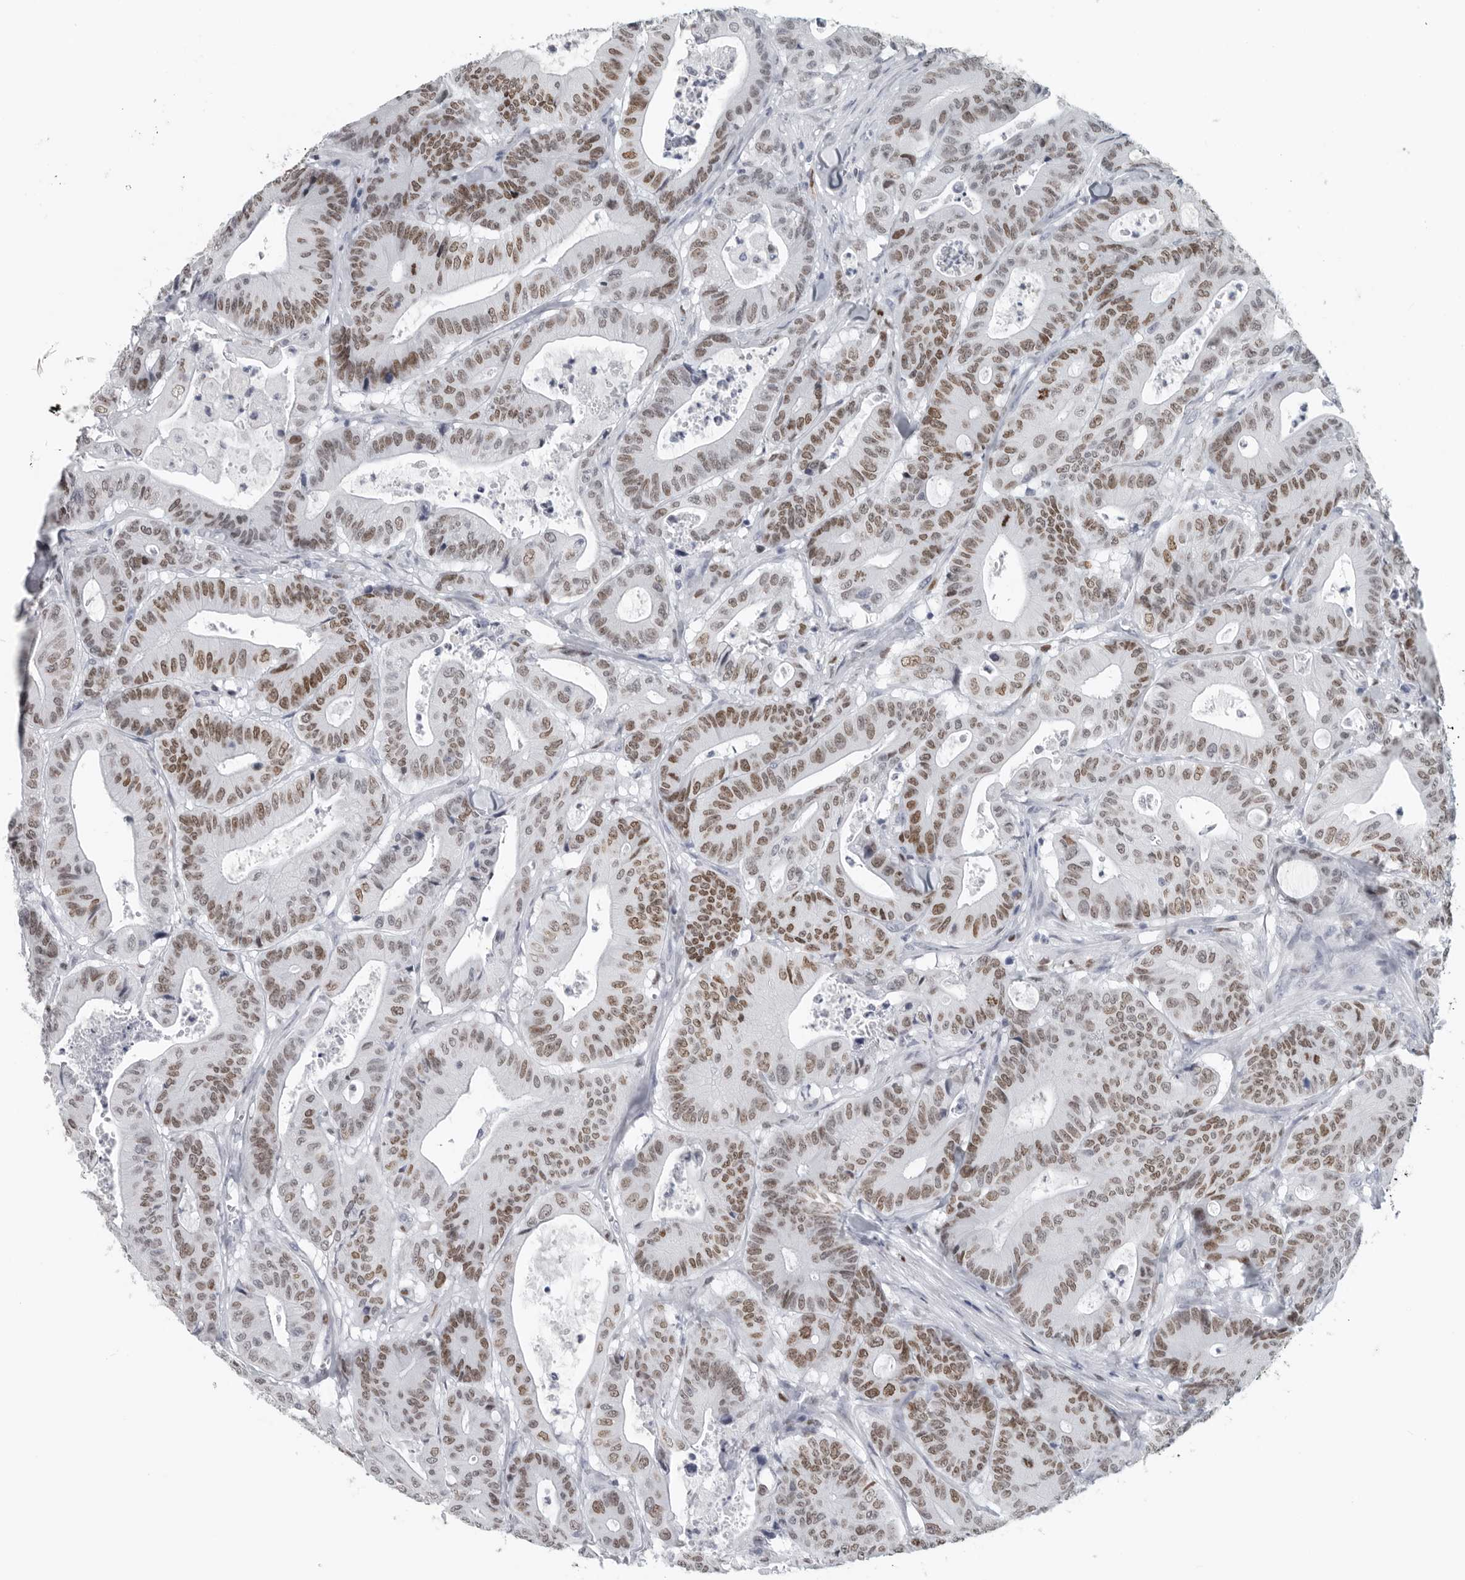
{"staining": {"intensity": "moderate", "quantity": "25%-75%", "location": "nuclear"}, "tissue": "colorectal cancer", "cell_type": "Tumor cells", "image_type": "cancer", "snomed": [{"axis": "morphology", "description": "Adenocarcinoma, NOS"}, {"axis": "topography", "description": "Colon"}], "caption": "Colorectal cancer stained with a brown dye demonstrates moderate nuclear positive expression in about 25%-75% of tumor cells.", "gene": "SATB2", "patient": {"sex": "female", "age": 84}}